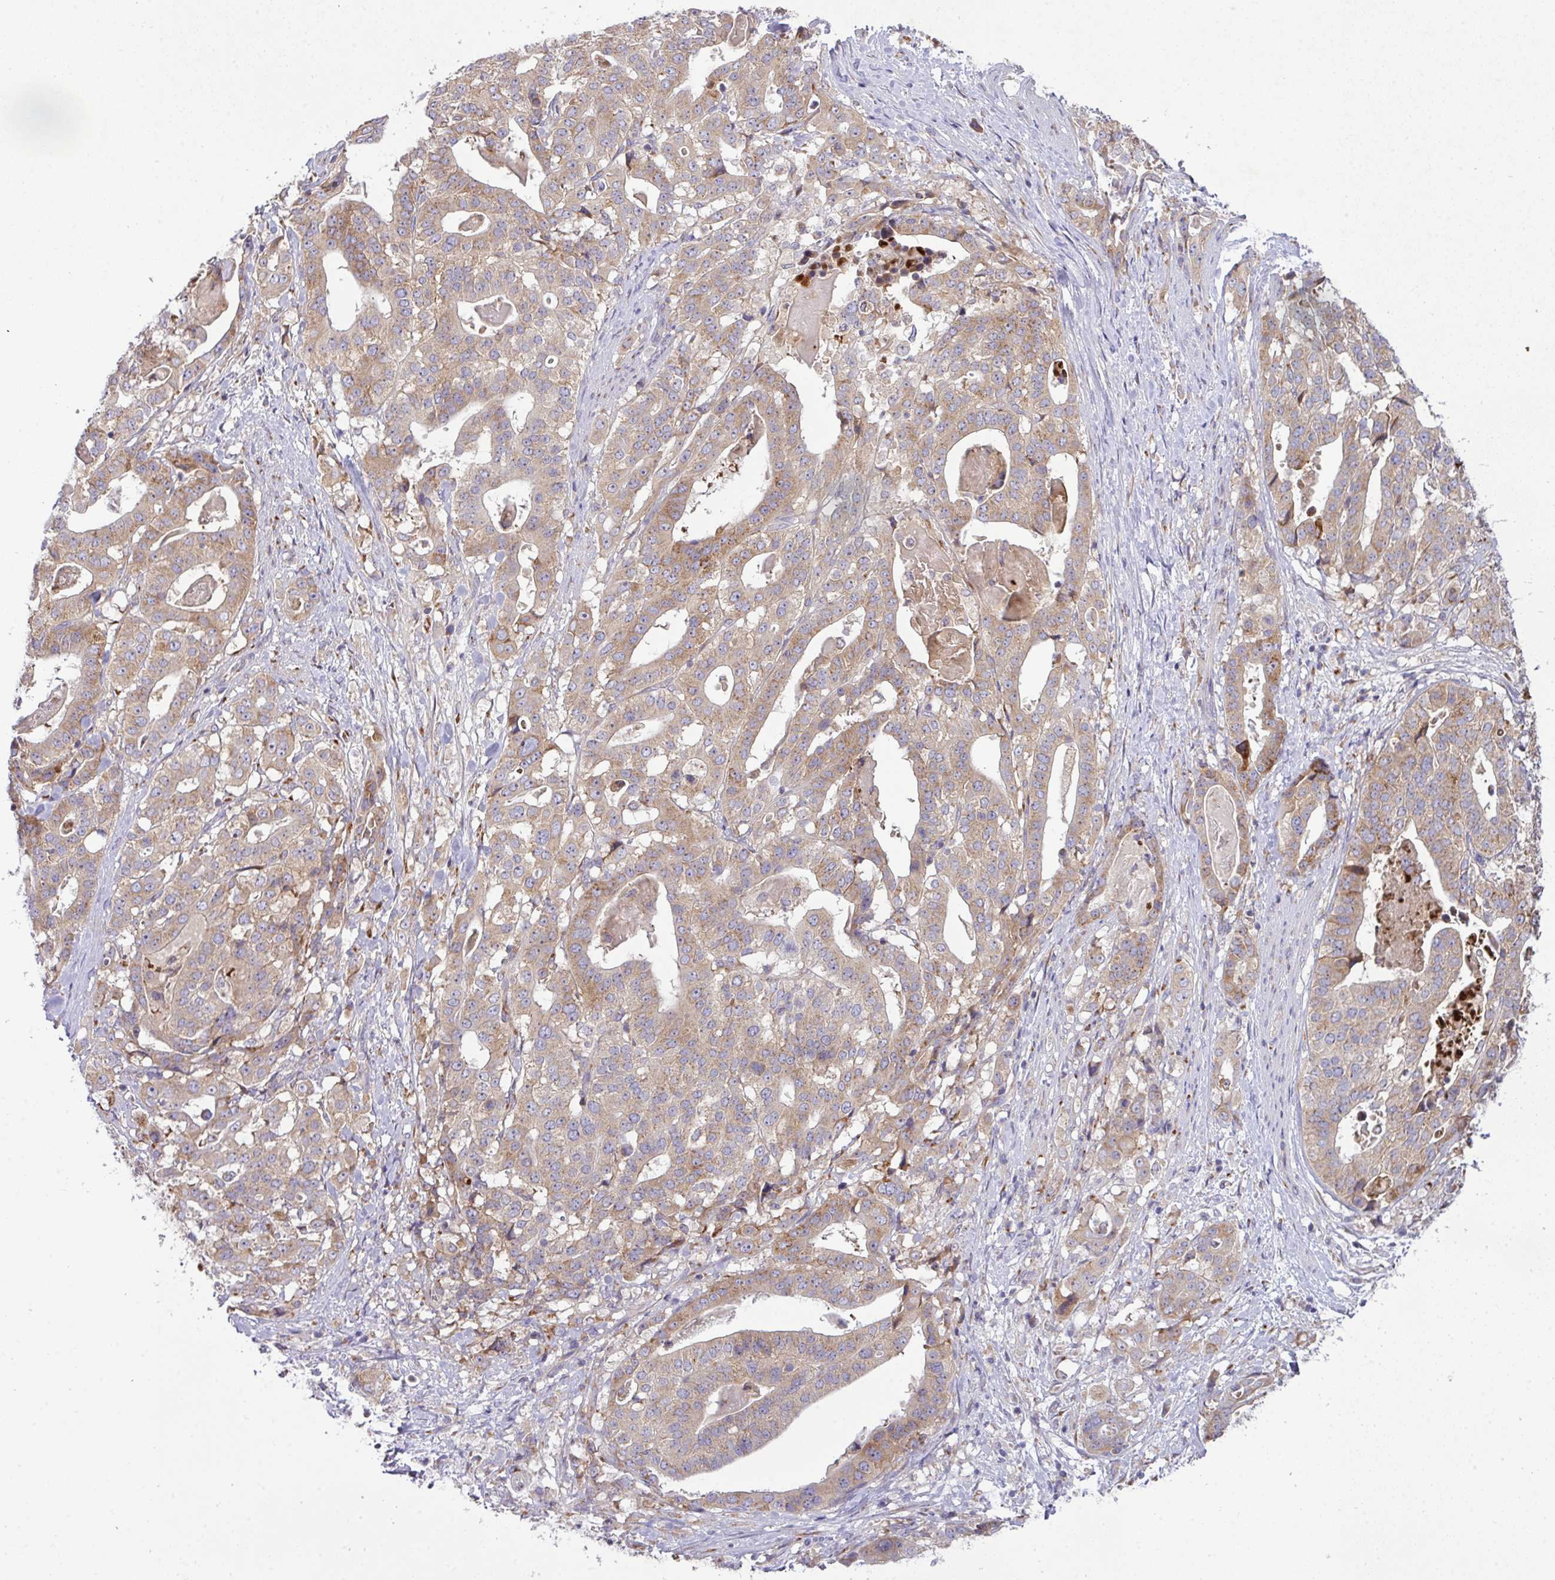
{"staining": {"intensity": "weak", "quantity": ">75%", "location": "cytoplasmic/membranous"}, "tissue": "stomach cancer", "cell_type": "Tumor cells", "image_type": "cancer", "snomed": [{"axis": "morphology", "description": "Adenocarcinoma, NOS"}, {"axis": "topography", "description": "Stomach"}], "caption": "Stomach cancer stained with a protein marker demonstrates weak staining in tumor cells.", "gene": "VTI1A", "patient": {"sex": "male", "age": 48}}